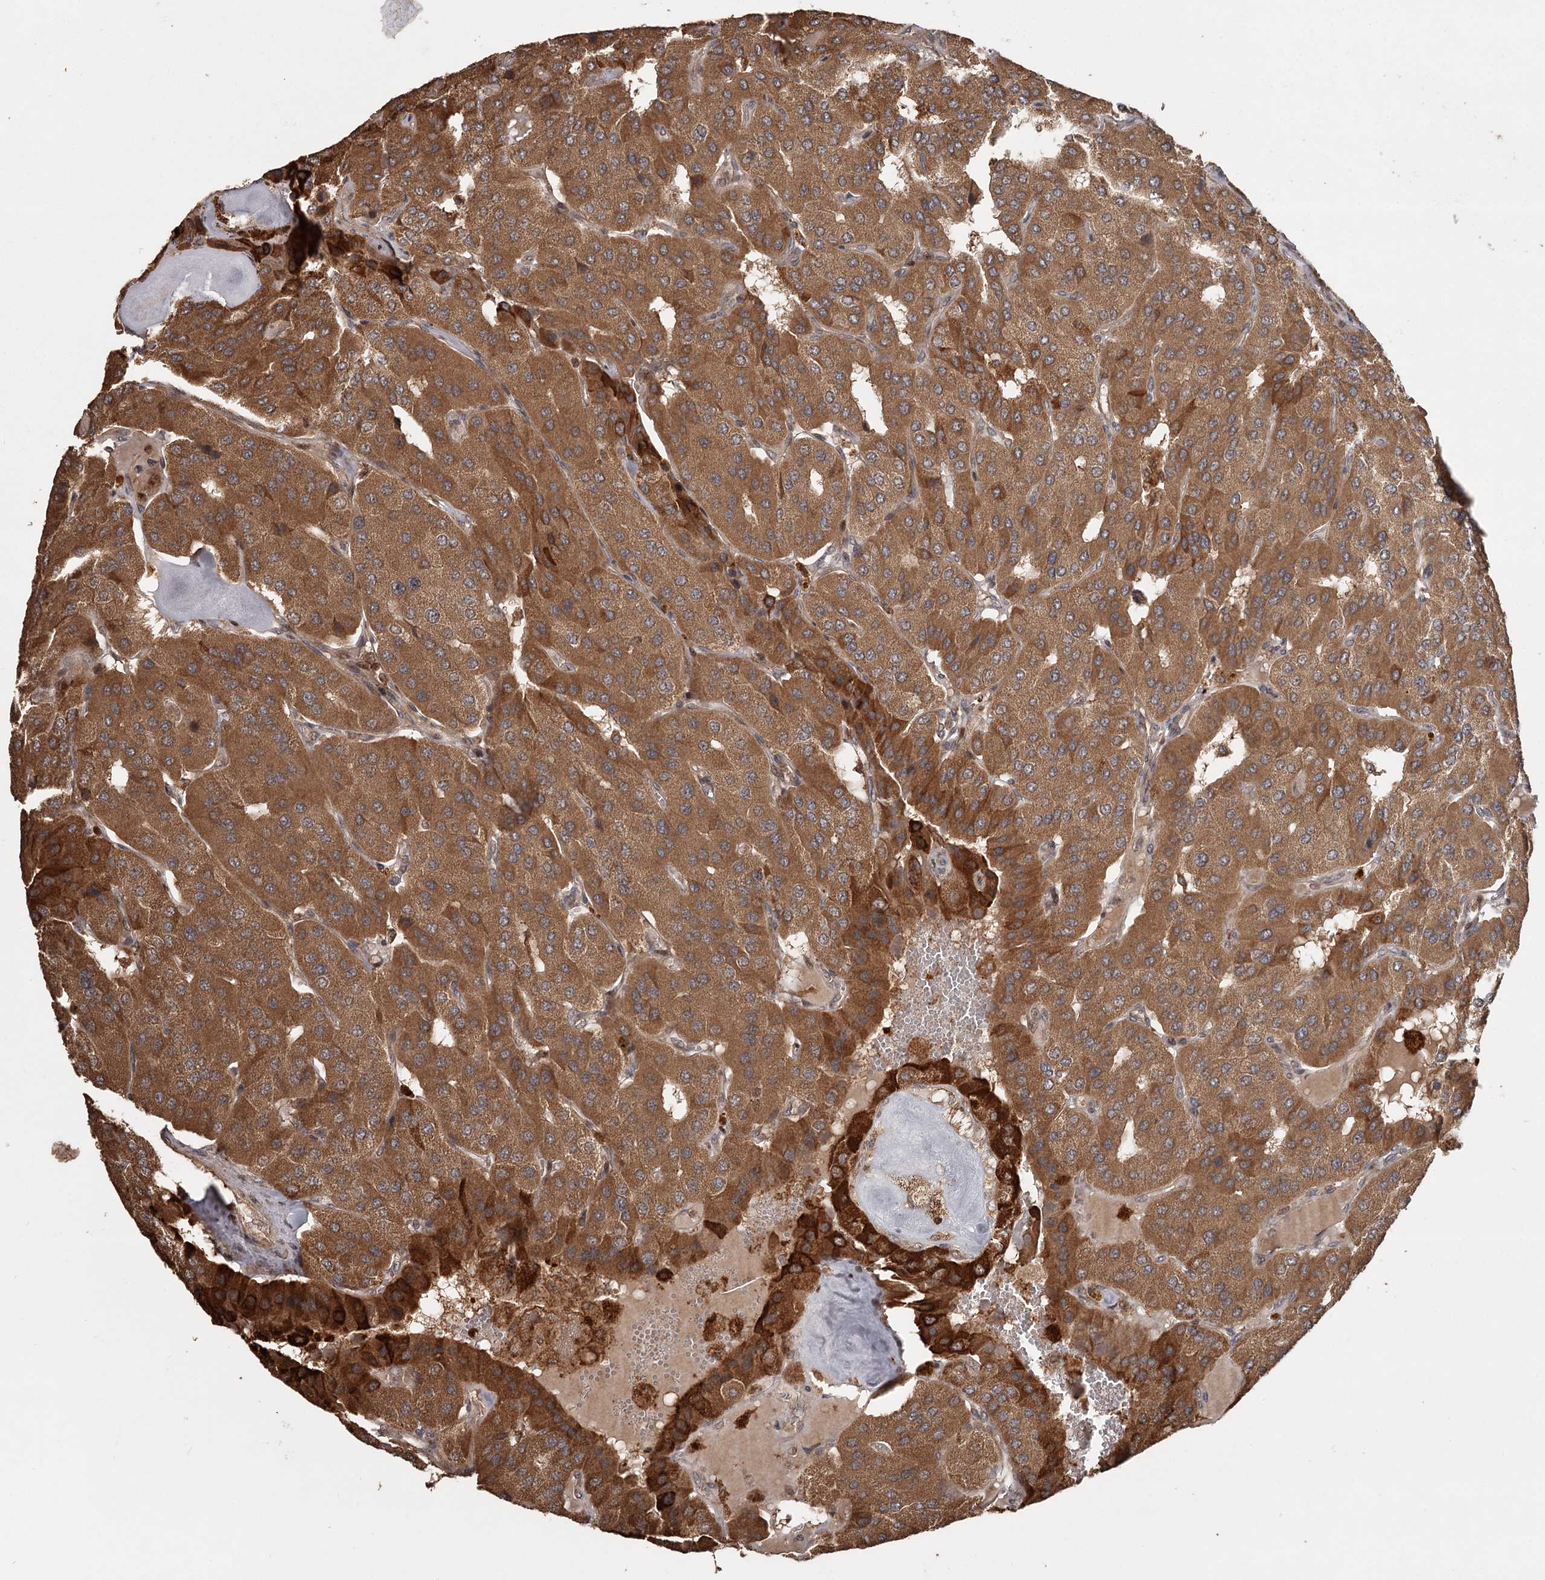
{"staining": {"intensity": "moderate", "quantity": ">75%", "location": "cytoplasmic/membranous"}, "tissue": "parathyroid gland", "cell_type": "Glandular cells", "image_type": "normal", "snomed": [{"axis": "morphology", "description": "Normal tissue, NOS"}, {"axis": "morphology", "description": "Adenoma, NOS"}, {"axis": "topography", "description": "Parathyroid gland"}], "caption": "Immunohistochemistry (IHC) histopathology image of benign parathyroid gland: parathyroid gland stained using immunohistochemistry (IHC) displays medium levels of moderate protein expression localized specifically in the cytoplasmic/membranous of glandular cells, appearing as a cytoplasmic/membranous brown color.", "gene": "FAXC", "patient": {"sex": "female", "age": 86}}